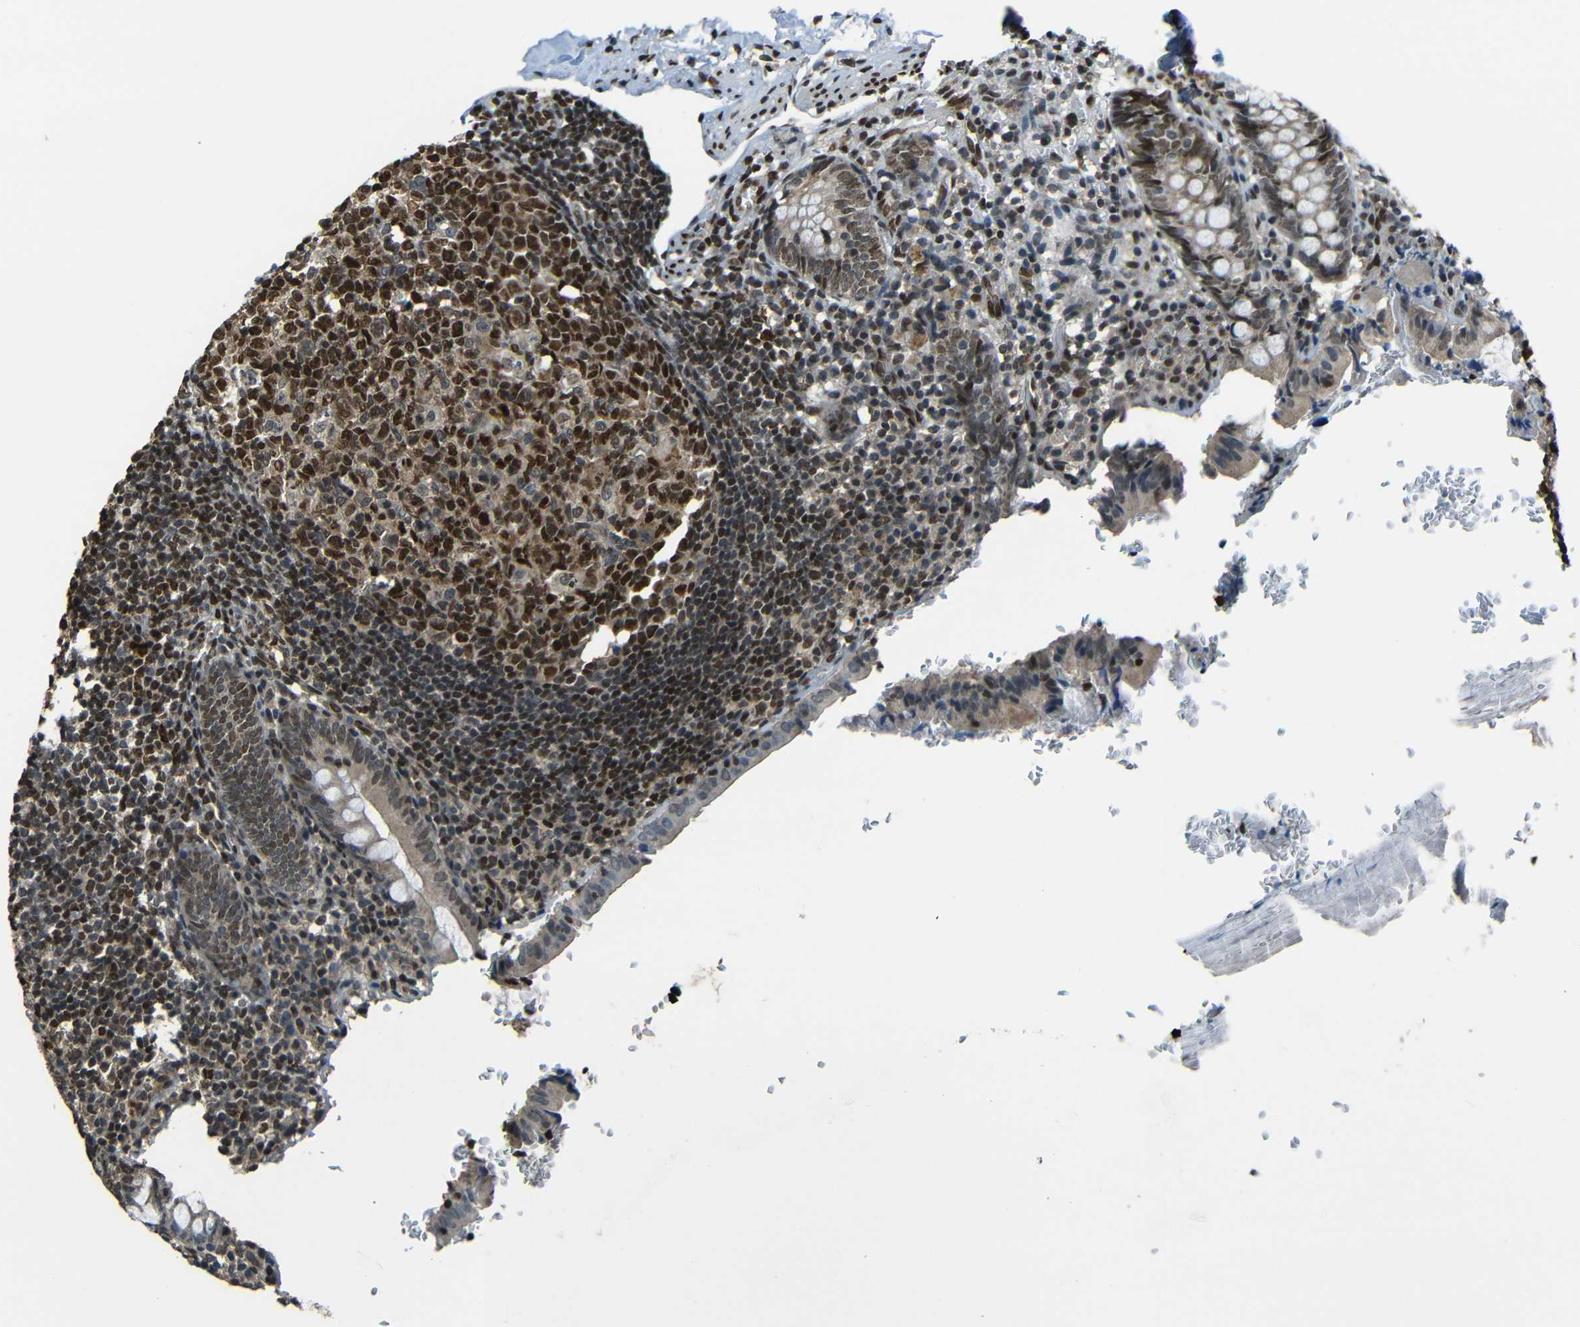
{"staining": {"intensity": "weak", "quantity": "25%-75%", "location": "nuclear"}, "tissue": "appendix", "cell_type": "Glandular cells", "image_type": "normal", "snomed": [{"axis": "morphology", "description": "Normal tissue, NOS"}, {"axis": "topography", "description": "Appendix"}], "caption": "Protein expression analysis of unremarkable appendix shows weak nuclear expression in approximately 25%-75% of glandular cells. (DAB IHC with brightfield microscopy, high magnification).", "gene": "PSIP1", "patient": {"sex": "female", "age": 10}}